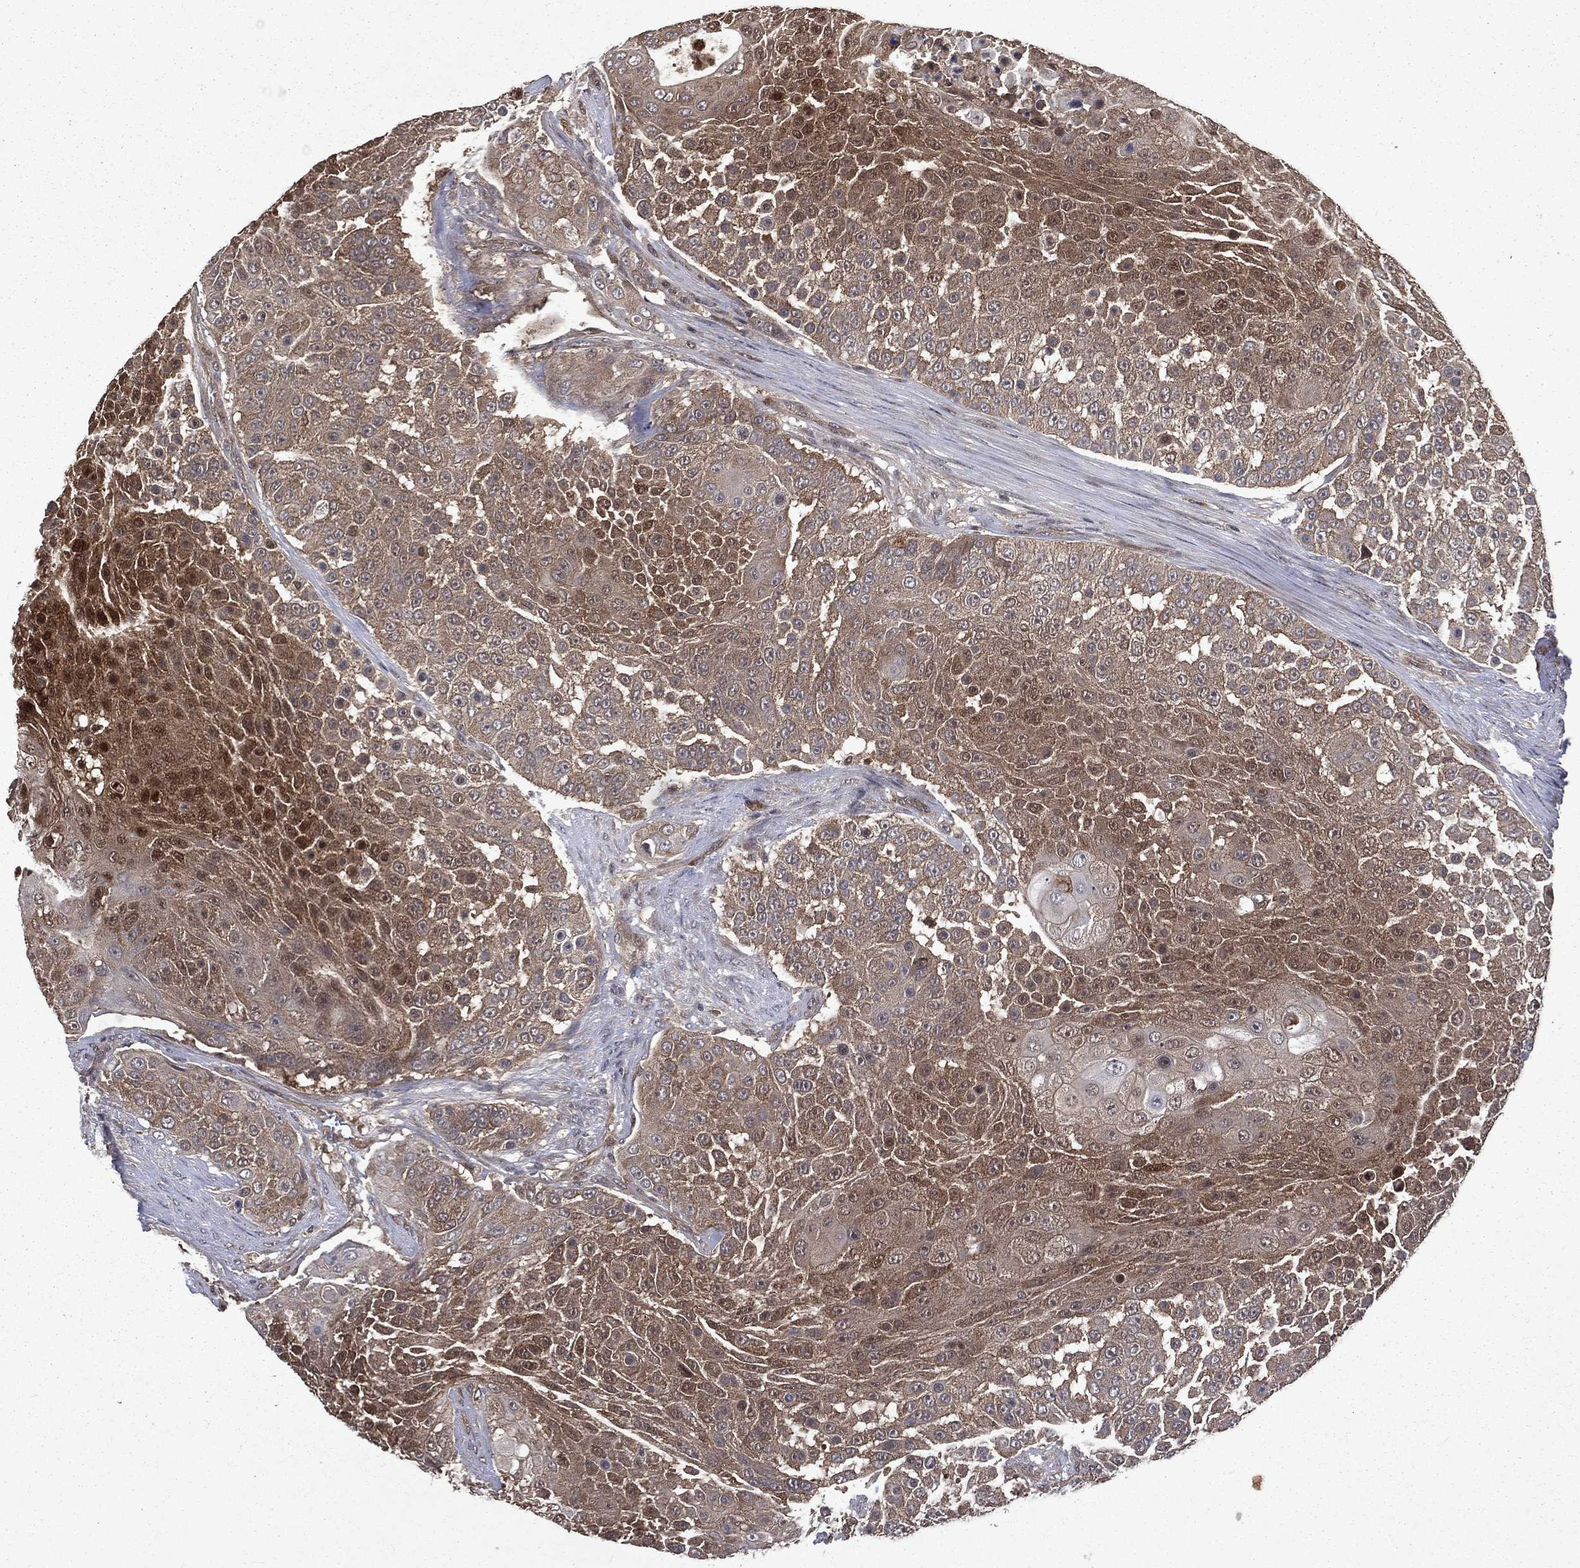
{"staining": {"intensity": "moderate", "quantity": "25%-75%", "location": "cytoplasmic/membranous"}, "tissue": "urothelial cancer", "cell_type": "Tumor cells", "image_type": "cancer", "snomed": [{"axis": "morphology", "description": "Urothelial carcinoma, High grade"}, {"axis": "topography", "description": "Urinary bladder"}], "caption": "Human urothelial cancer stained for a protein (brown) displays moderate cytoplasmic/membranous positive expression in approximately 25%-75% of tumor cells.", "gene": "FGD1", "patient": {"sex": "female", "age": 63}}